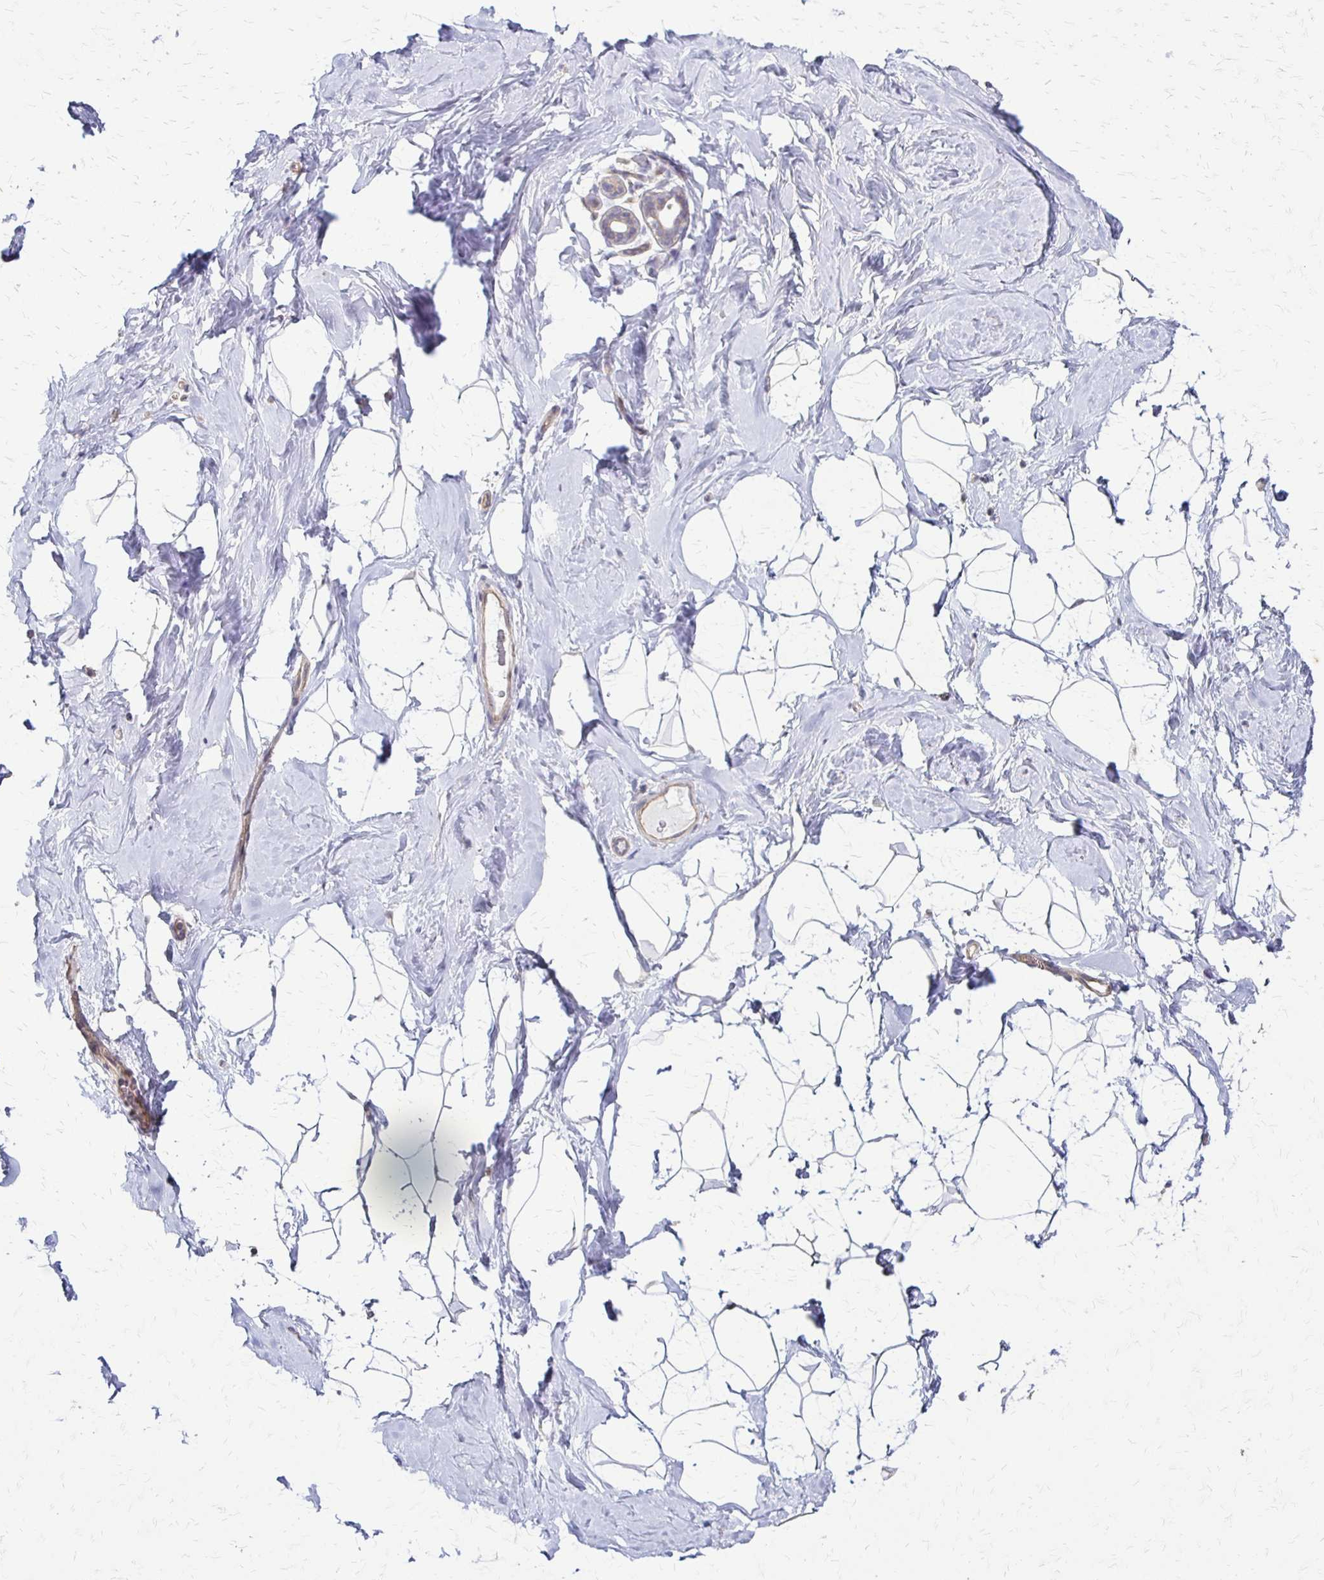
{"staining": {"intensity": "negative", "quantity": "none", "location": "none"}, "tissue": "breast", "cell_type": "Adipocytes", "image_type": "normal", "snomed": [{"axis": "morphology", "description": "Normal tissue, NOS"}, {"axis": "topography", "description": "Breast"}], "caption": "DAB (3,3'-diaminobenzidine) immunohistochemical staining of benign breast shows no significant staining in adipocytes. Brightfield microscopy of immunohistochemistry stained with DAB (3,3'-diaminobenzidine) (brown) and hematoxylin (blue), captured at high magnification.", "gene": "CFL2", "patient": {"sex": "female", "age": 32}}